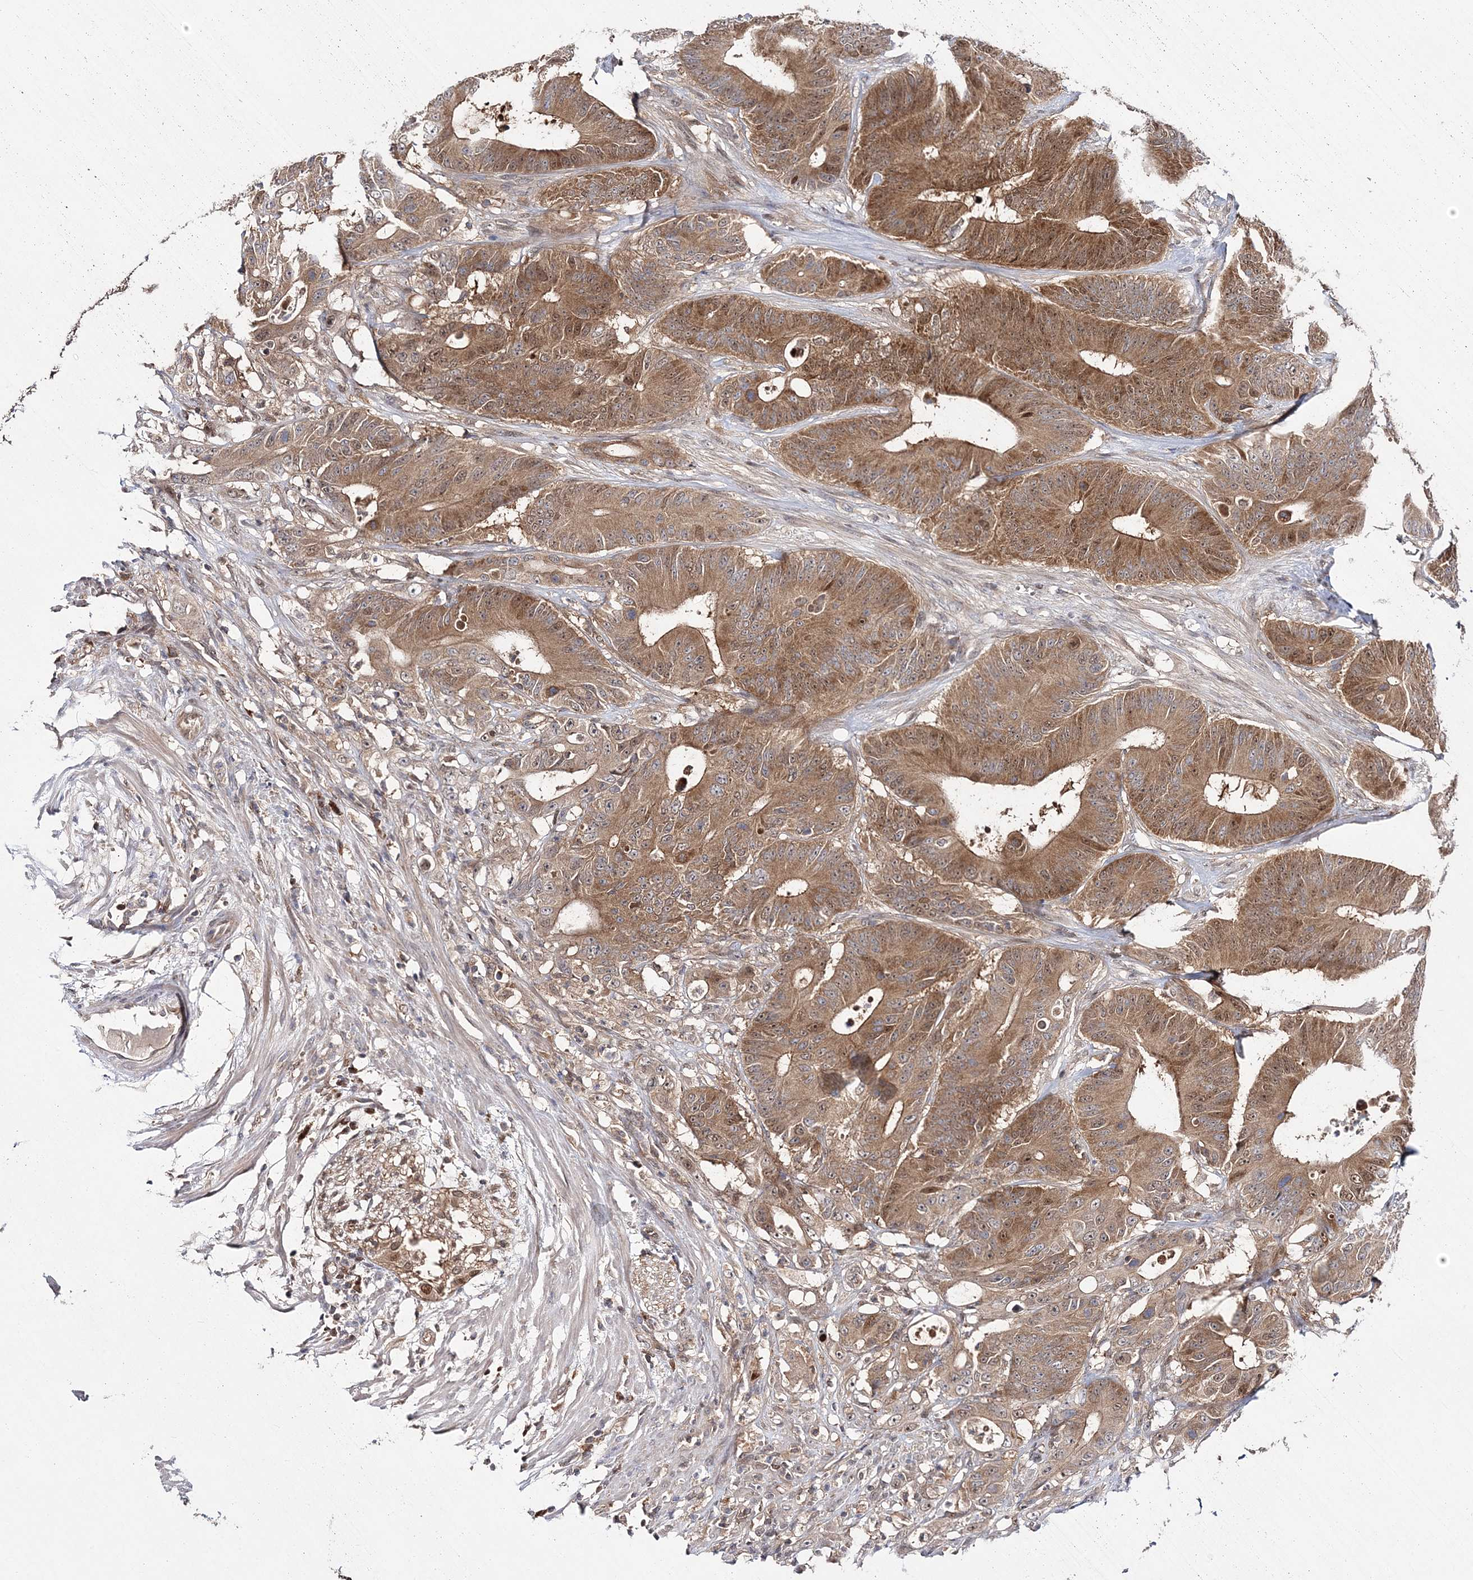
{"staining": {"intensity": "moderate", "quantity": ">75%", "location": "cytoplasmic/membranous,nuclear"}, "tissue": "colorectal cancer", "cell_type": "Tumor cells", "image_type": "cancer", "snomed": [{"axis": "morphology", "description": "Adenocarcinoma, NOS"}, {"axis": "topography", "description": "Colon"}], "caption": "Immunohistochemical staining of colorectal cancer (adenocarcinoma) exhibits medium levels of moderate cytoplasmic/membranous and nuclear staining in approximately >75% of tumor cells.", "gene": "NIF3L1", "patient": {"sex": "male", "age": 83}}